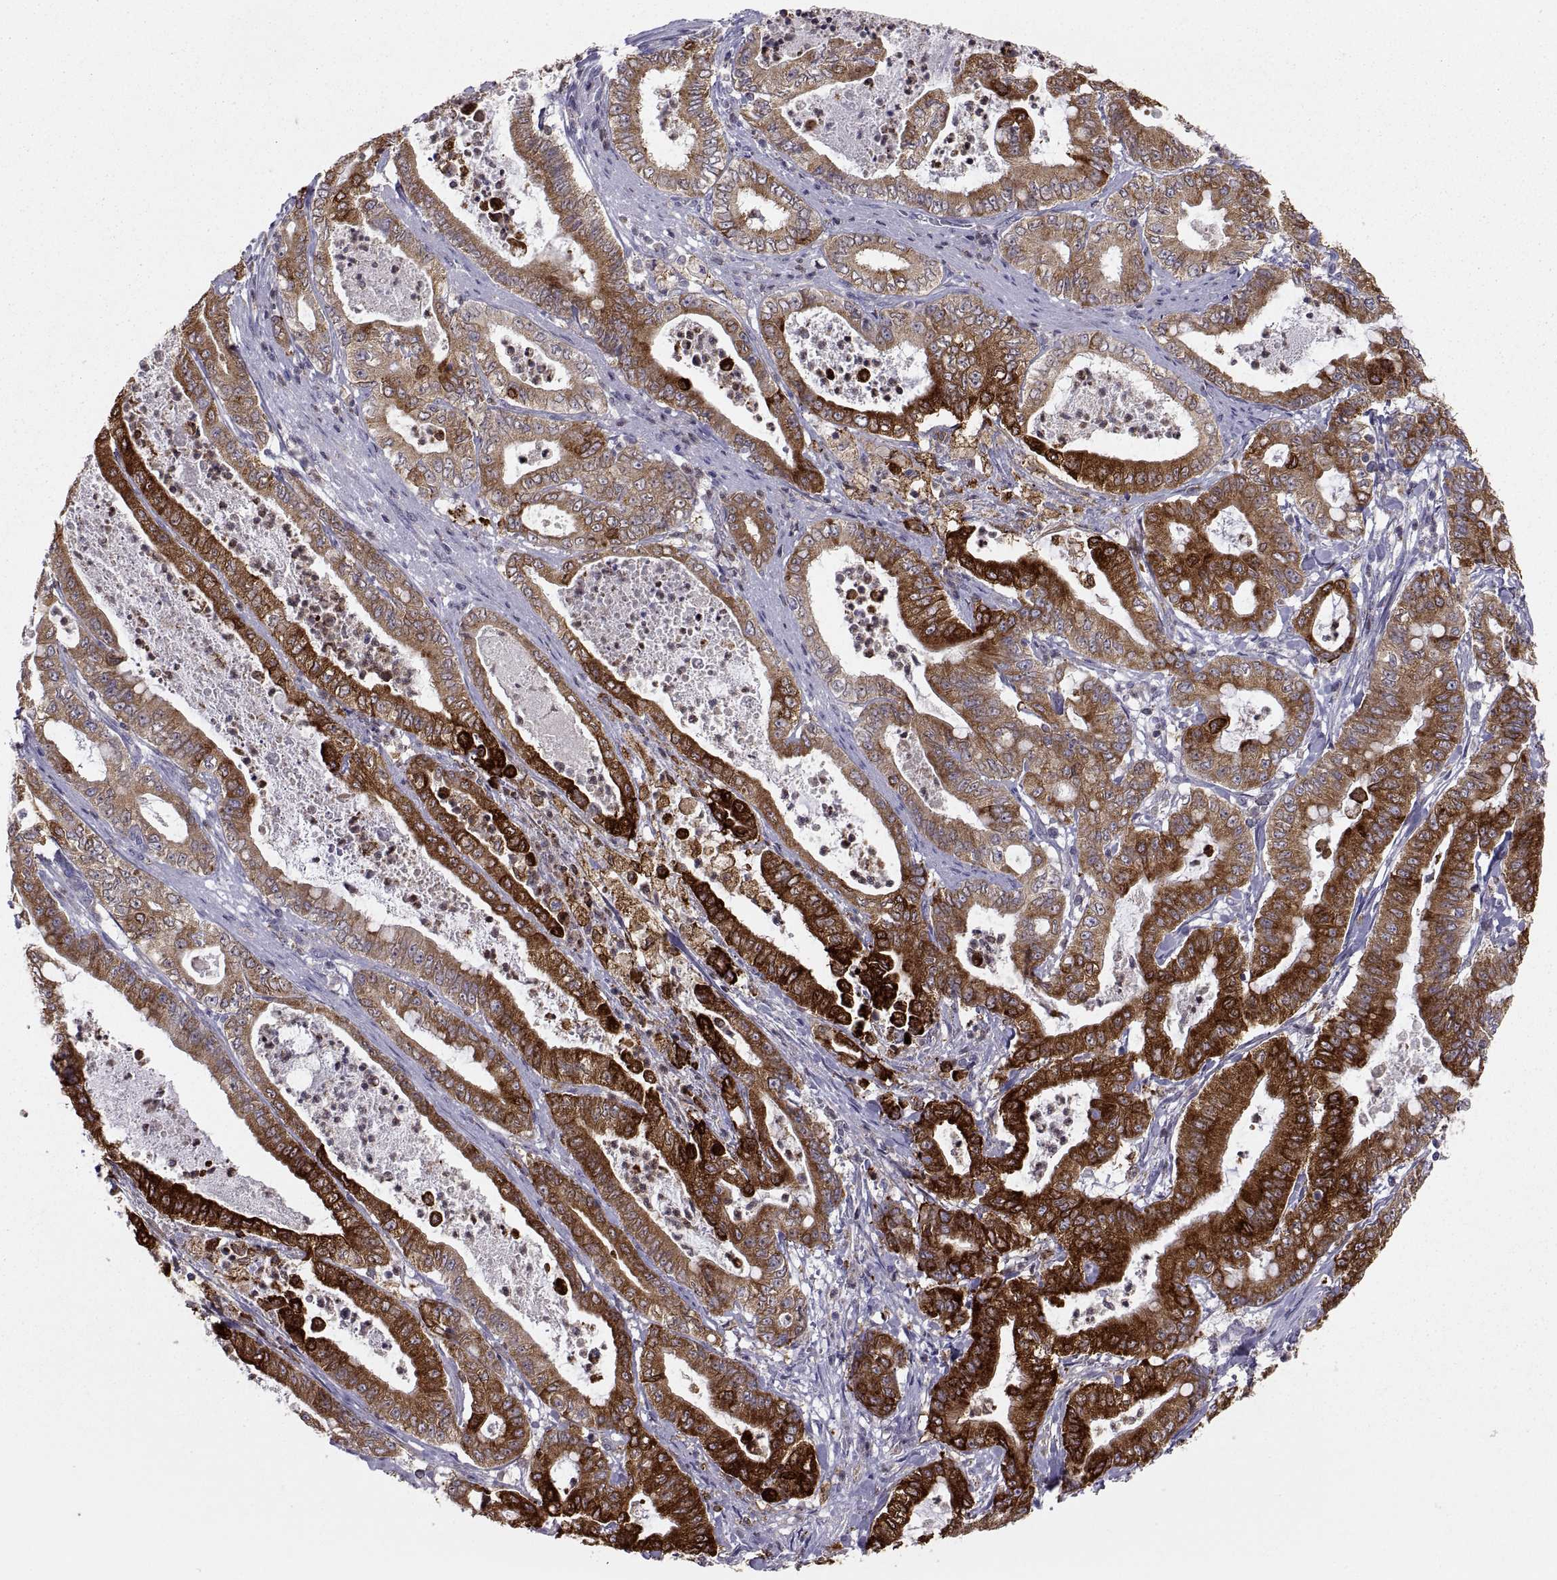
{"staining": {"intensity": "strong", "quantity": ">75%", "location": "cytoplasmic/membranous"}, "tissue": "pancreatic cancer", "cell_type": "Tumor cells", "image_type": "cancer", "snomed": [{"axis": "morphology", "description": "Adenocarcinoma, NOS"}, {"axis": "topography", "description": "Pancreas"}], "caption": "DAB (3,3'-diaminobenzidine) immunohistochemical staining of pancreatic cancer exhibits strong cytoplasmic/membranous protein staining in approximately >75% of tumor cells. (DAB (3,3'-diaminobenzidine) = brown stain, brightfield microscopy at high magnification).", "gene": "ERO1A", "patient": {"sex": "male", "age": 71}}